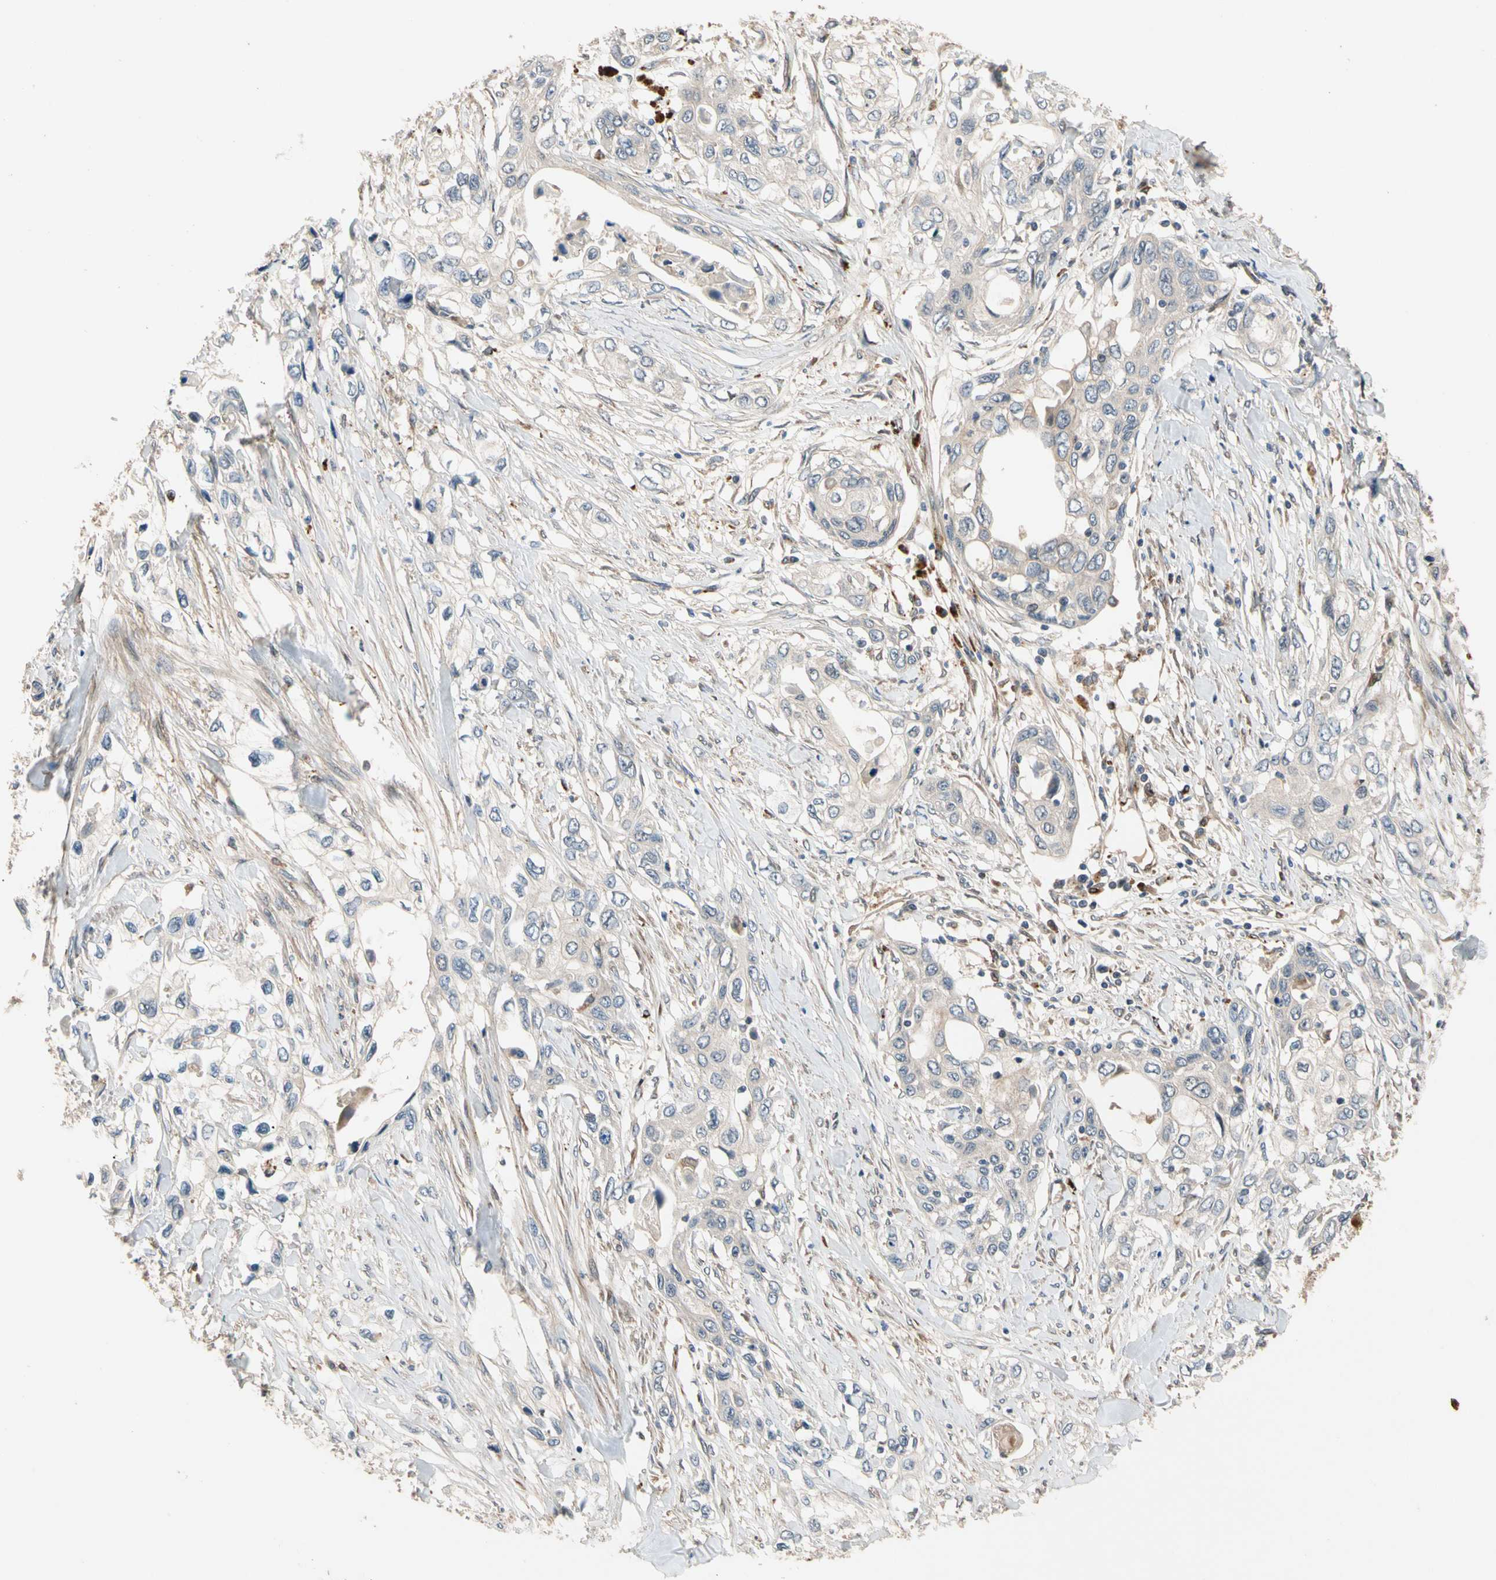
{"staining": {"intensity": "weak", "quantity": "<25%", "location": "cytoplasmic/membranous"}, "tissue": "pancreatic cancer", "cell_type": "Tumor cells", "image_type": "cancer", "snomed": [{"axis": "morphology", "description": "Adenocarcinoma, NOS"}, {"axis": "topography", "description": "Pancreas"}], "caption": "A micrograph of pancreatic cancer (adenocarcinoma) stained for a protein reveals no brown staining in tumor cells.", "gene": "FGD6", "patient": {"sex": "female", "age": 70}}